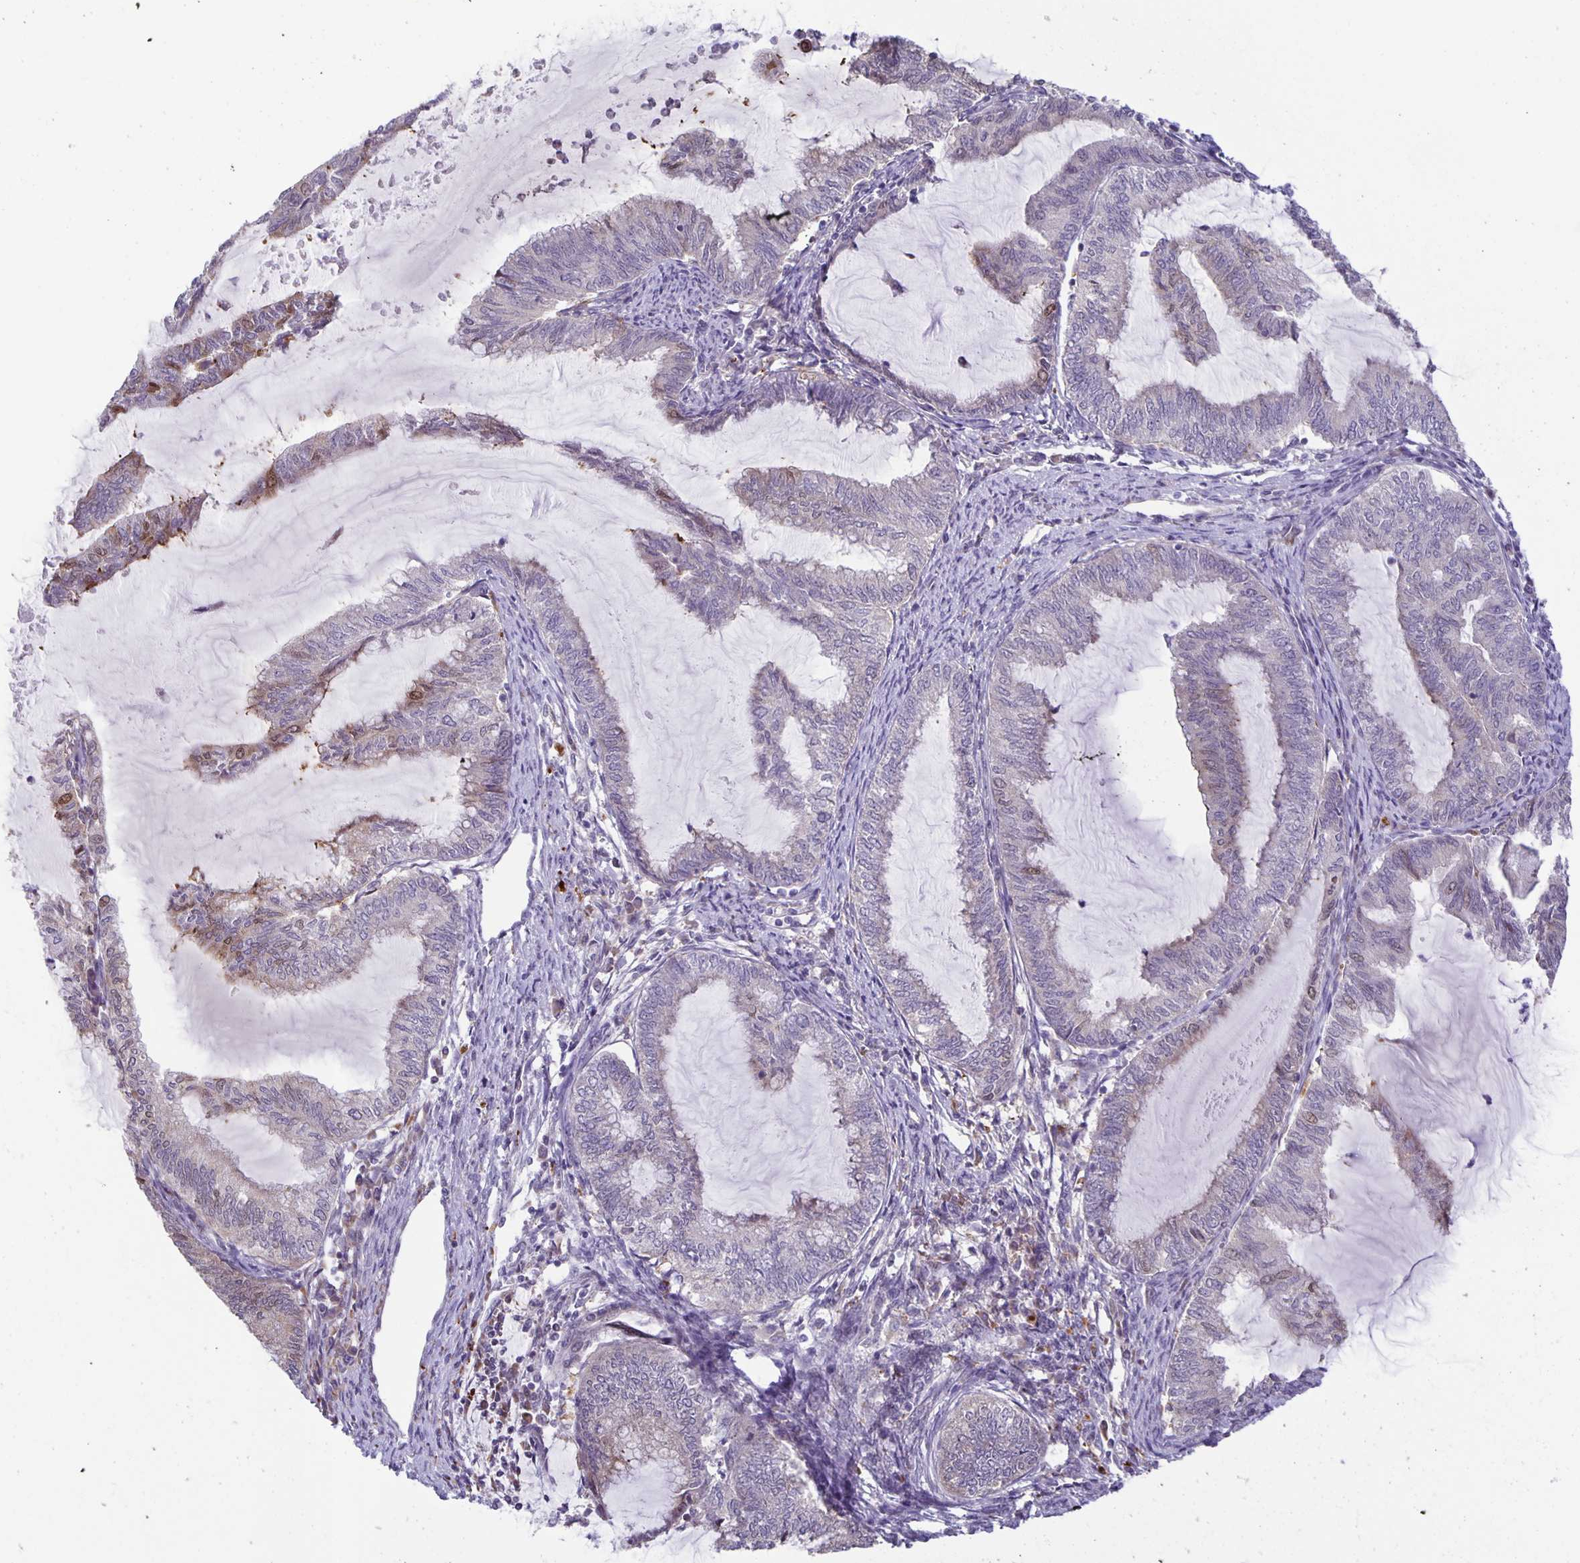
{"staining": {"intensity": "weak", "quantity": "<25%", "location": "cytoplasmic/membranous"}, "tissue": "endometrial cancer", "cell_type": "Tumor cells", "image_type": "cancer", "snomed": [{"axis": "morphology", "description": "Adenocarcinoma, NOS"}, {"axis": "topography", "description": "Endometrium"}], "caption": "High power microscopy image of an IHC micrograph of adenocarcinoma (endometrial), revealing no significant staining in tumor cells. (DAB IHC, high magnification).", "gene": "MAPK12", "patient": {"sex": "female", "age": 79}}